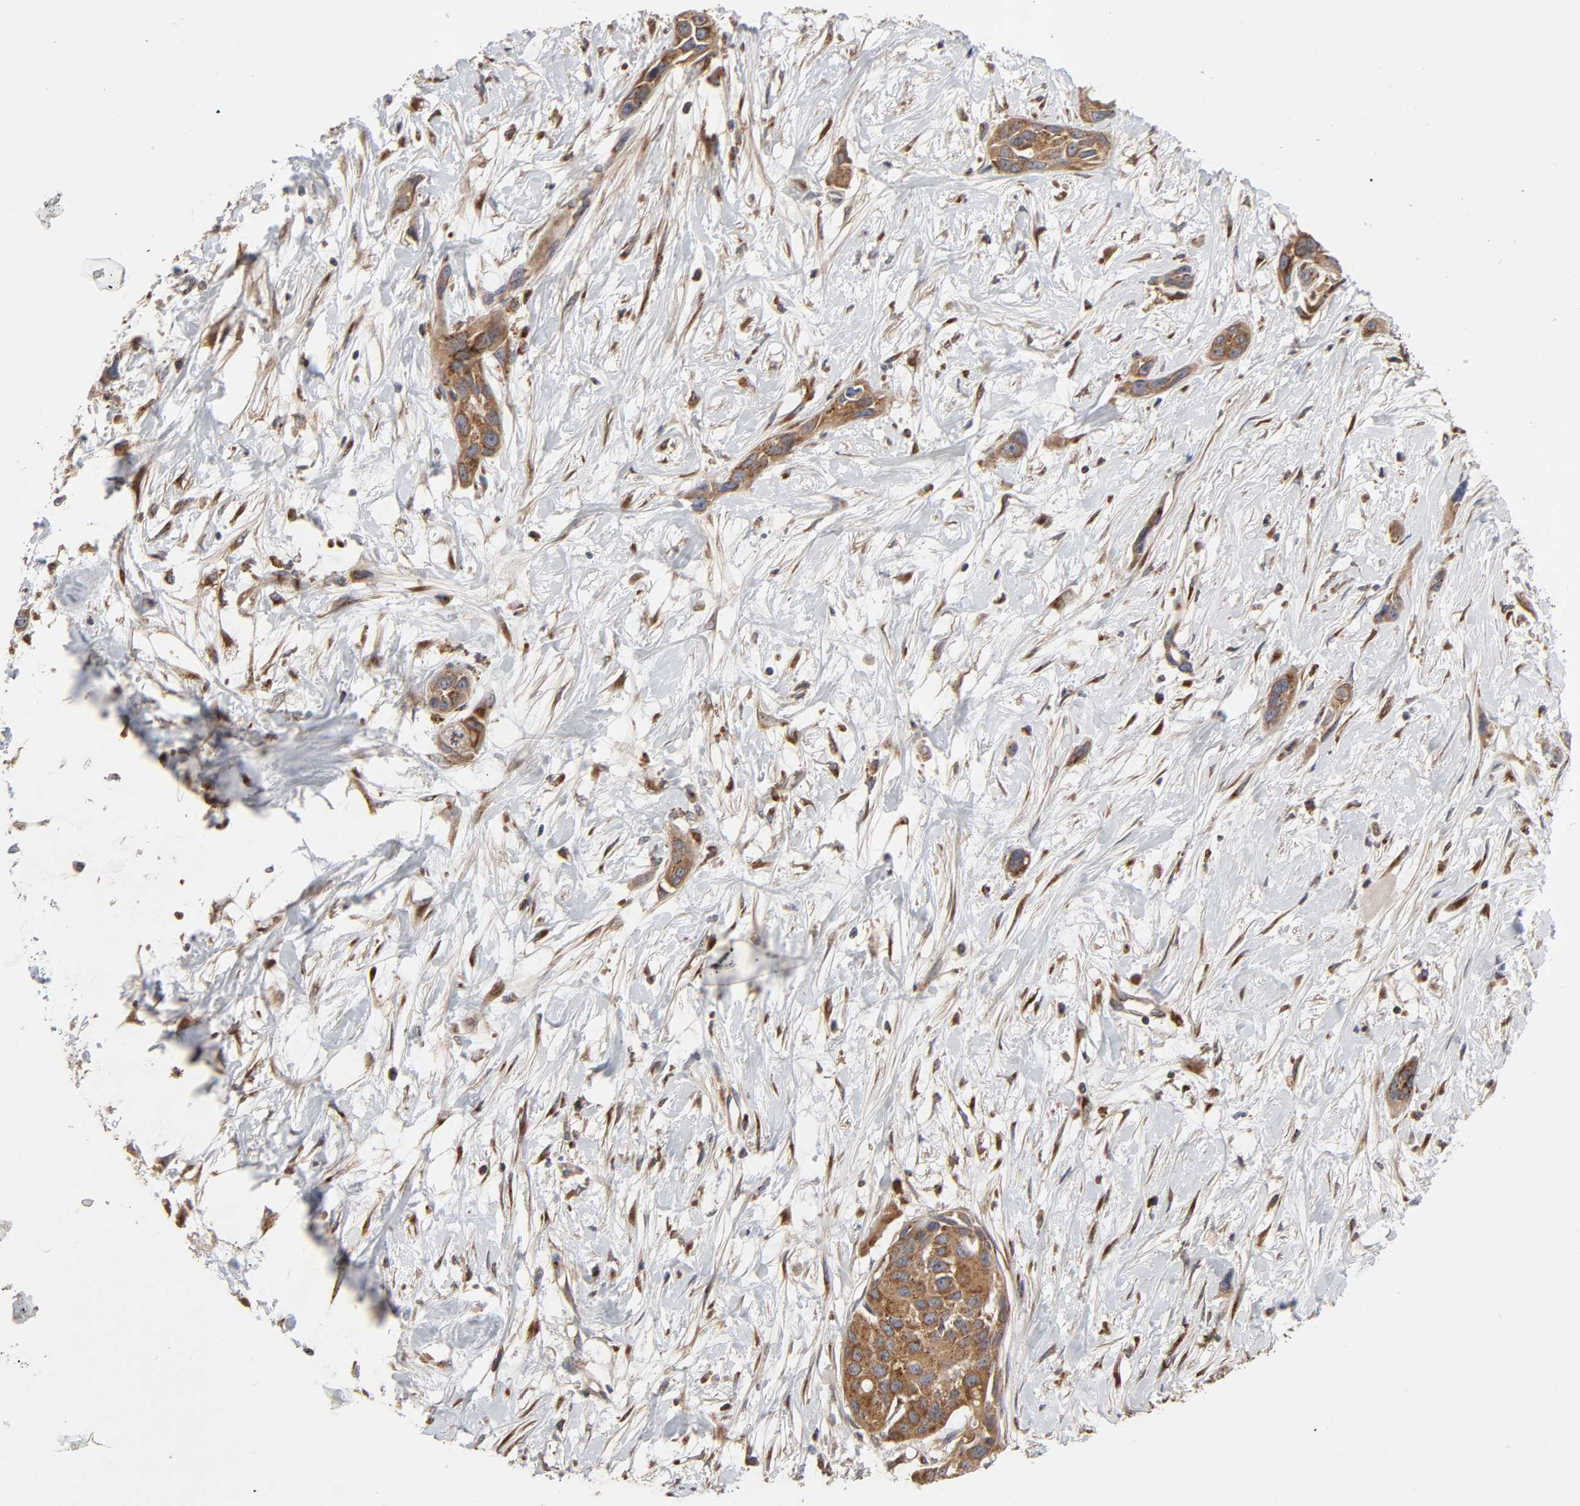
{"staining": {"intensity": "moderate", "quantity": ">75%", "location": "cytoplasmic/membranous"}, "tissue": "pancreatic cancer", "cell_type": "Tumor cells", "image_type": "cancer", "snomed": [{"axis": "morphology", "description": "Adenocarcinoma, NOS"}, {"axis": "topography", "description": "Pancreas"}], "caption": "Pancreatic cancer stained for a protein (brown) demonstrates moderate cytoplasmic/membranous positive positivity in about >75% of tumor cells.", "gene": "GNPTG", "patient": {"sex": "female", "age": 60}}